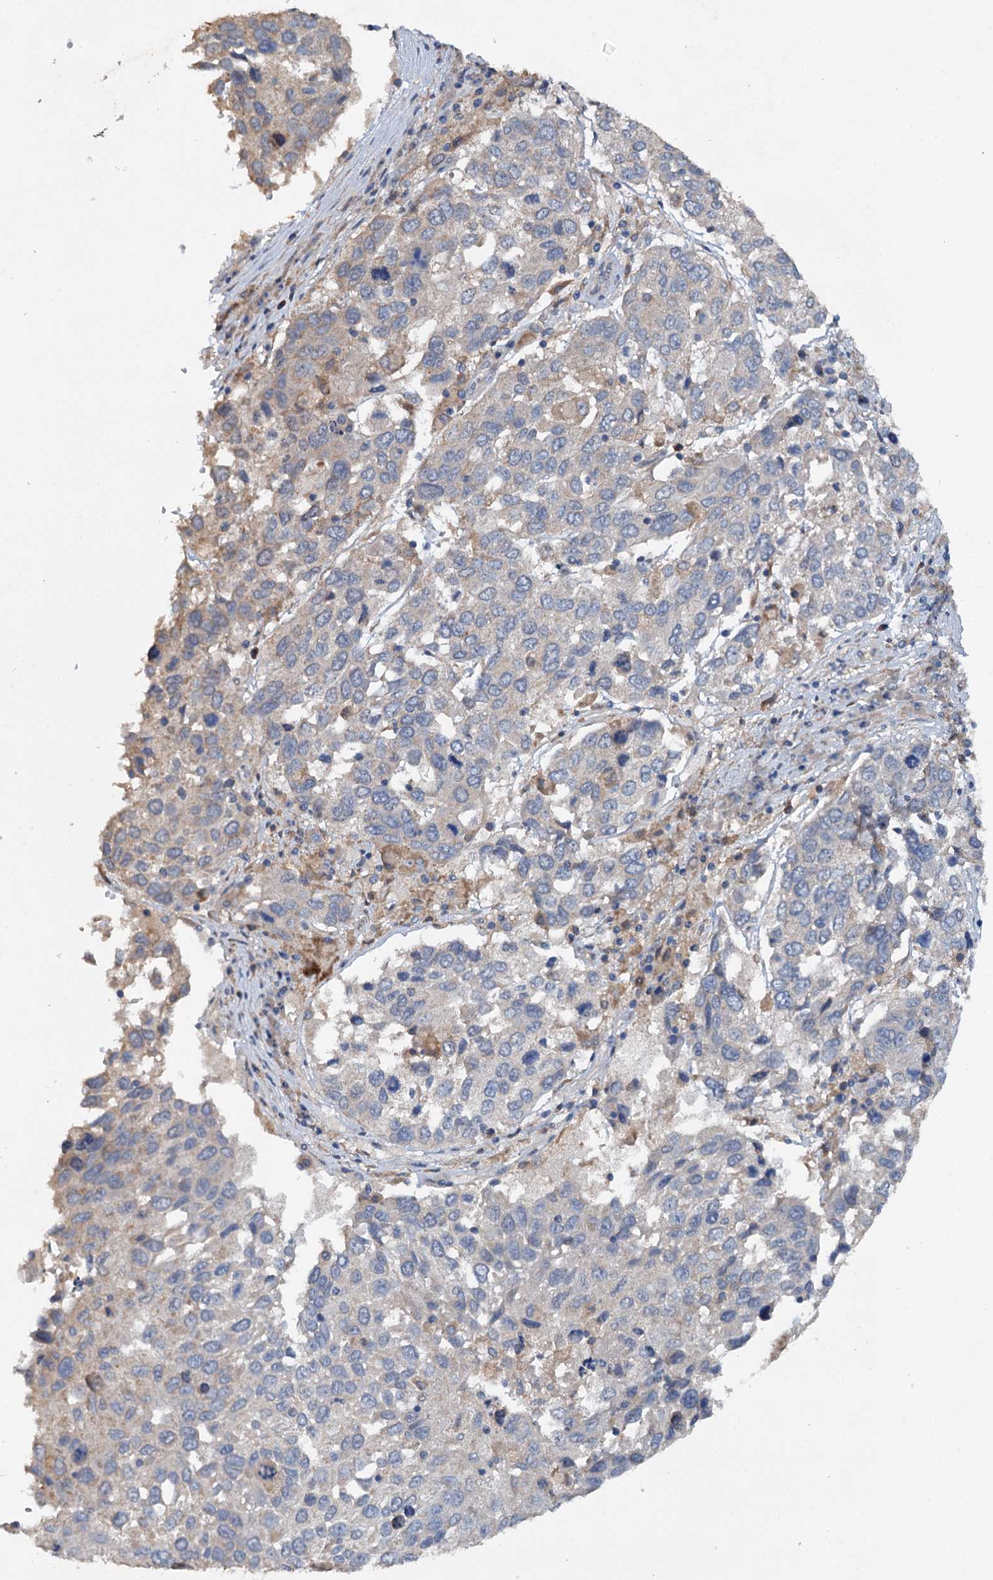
{"staining": {"intensity": "negative", "quantity": "none", "location": "none"}, "tissue": "lung cancer", "cell_type": "Tumor cells", "image_type": "cancer", "snomed": [{"axis": "morphology", "description": "Squamous cell carcinoma, NOS"}, {"axis": "topography", "description": "Lung"}], "caption": "Lung cancer (squamous cell carcinoma) stained for a protein using immunohistochemistry exhibits no expression tumor cells.", "gene": "ETFBKMT", "patient": {"sex": "male", "age": 65}}